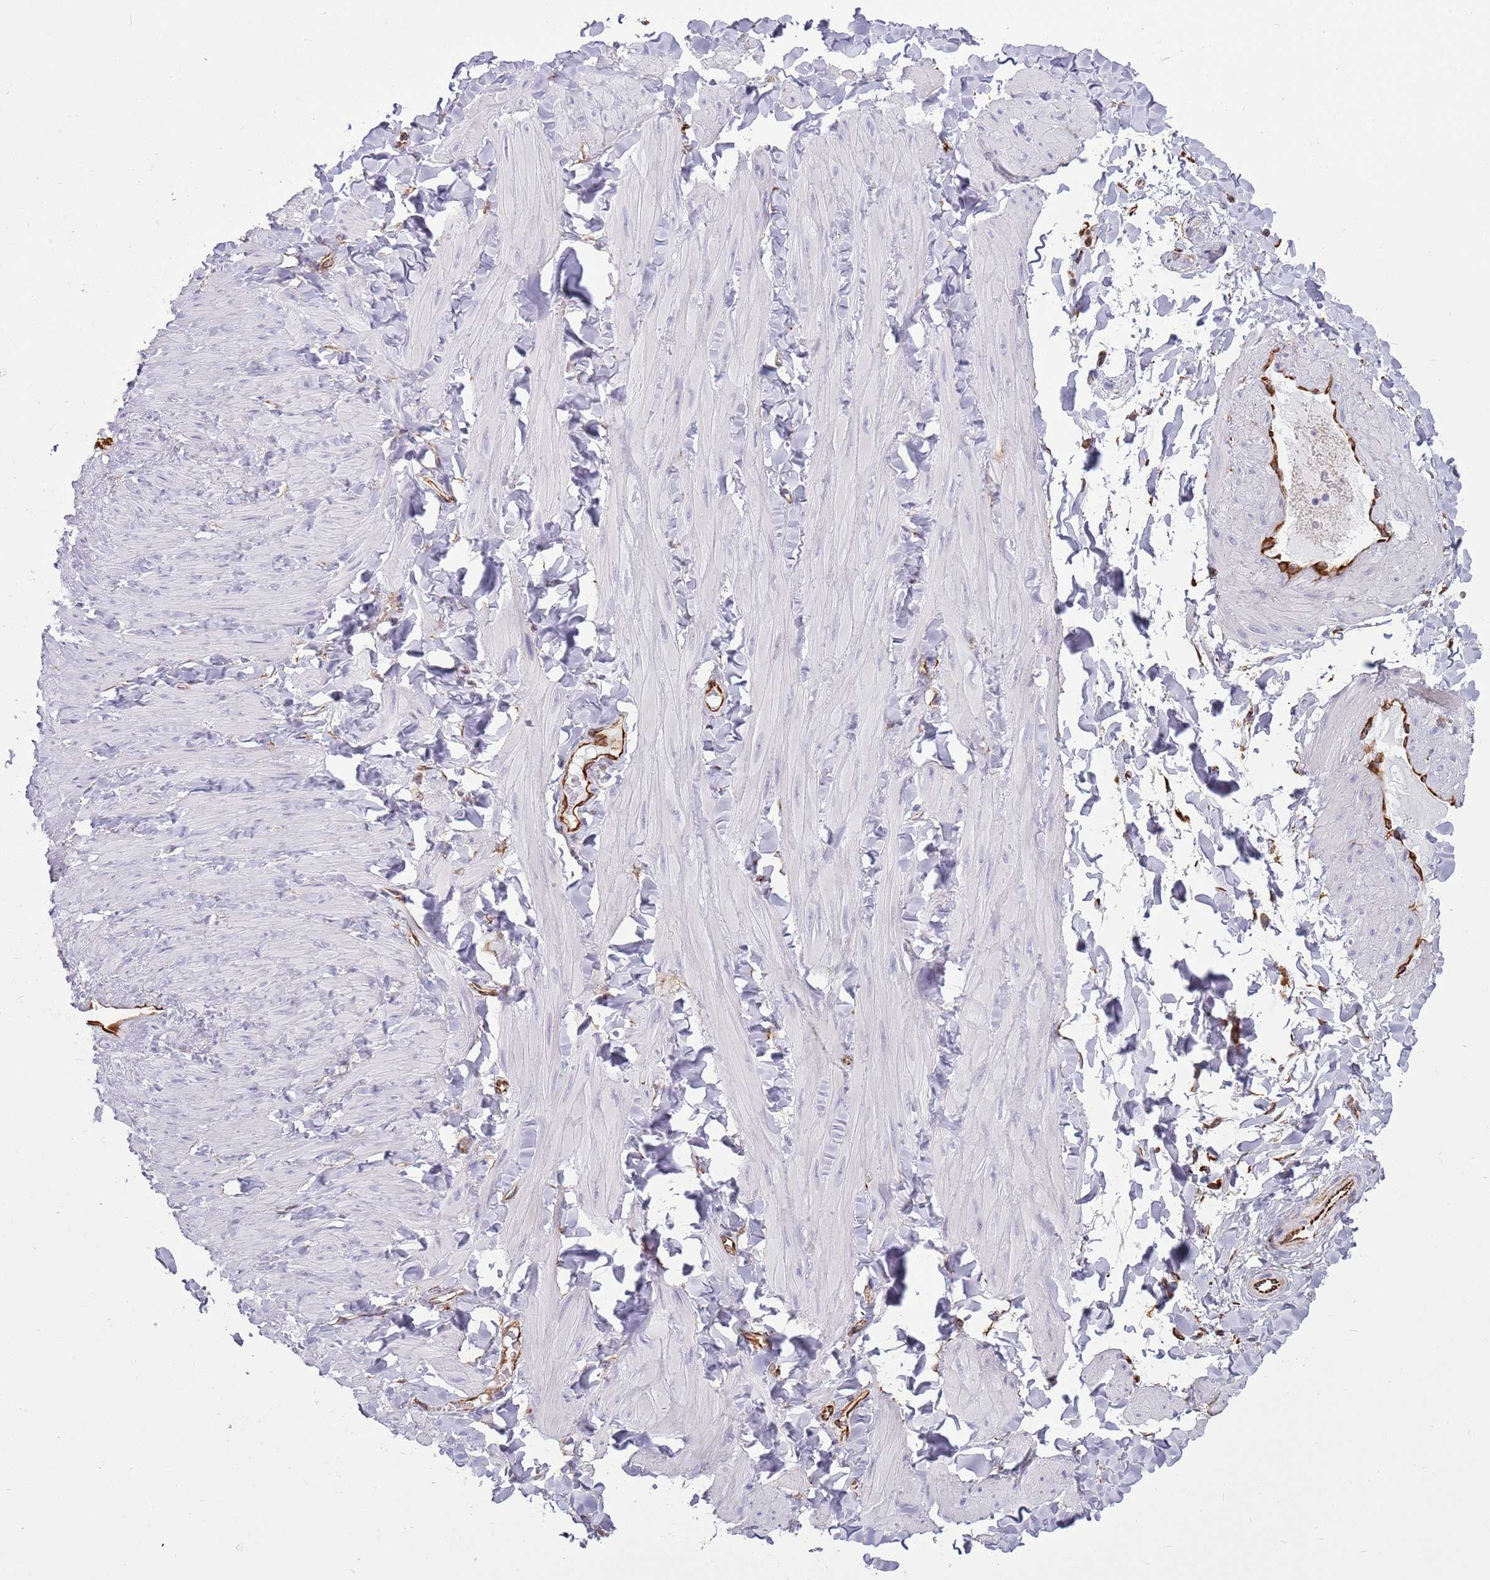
{"staining": {"intensity": "weak", "quantity": "25%-75%", "location": "cytoplasmic/membranous"}, "tissue": "adipose tissue", "cell_type": "Adipocytes", "image_type": "normal", "snomed": [{"axis": "morphology", "description": "Normal tissue, NOS"}, {"axis": "topography", "description": "Adipose tissue"}, {"axis": "topography", "description": "Vascular tissue"}, {"axis": "topography", "description": "Peripheral nerve tissue"}], "caption": "This photomicrograph shows immunohistochemistry staining of unremarkable adipose tissue, with low weak cytoplasmic/membranous positivity in about 25%-75% of adipocytes.", "gene": "ENSG00000271254", "patient": {"sex": "male", "age": 25}}